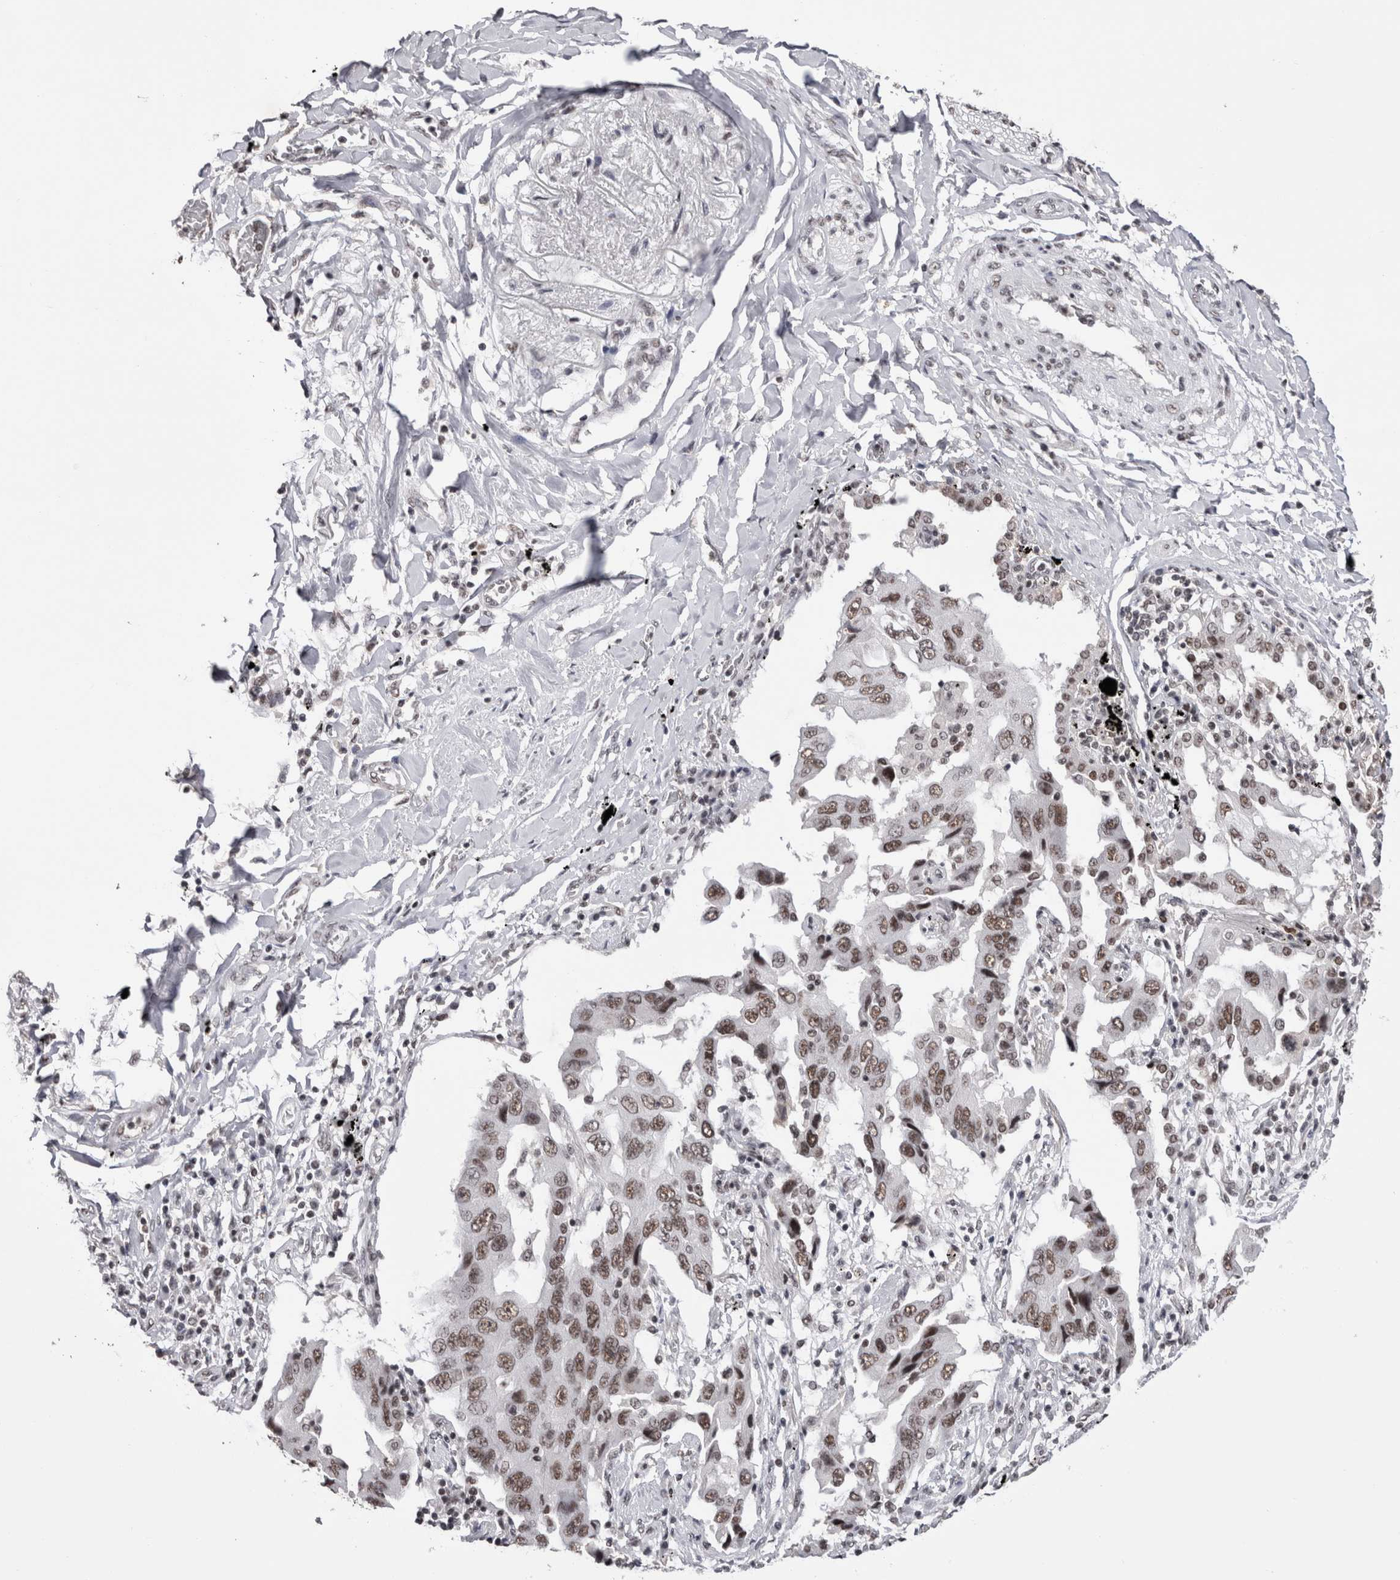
{"staining": {"intensity": "moderate", "quantity": ">75%", "location": "nuclear"}, "tissue": "lung cancer", "cell_type": "Tumor cells", "image_type": "cancer", "snomed": [{"axis": "morphology", "description": "Adenocarcinoma, NOS"}, {"axis": "topography", "description": "Lung"}], "caption": "A brown stain shows moderate nuclear staining of a protein in lung adenocarcinoma tumor cells.", "gene": "SMC1A", "patient": {"sex": "female", "age": 65}}